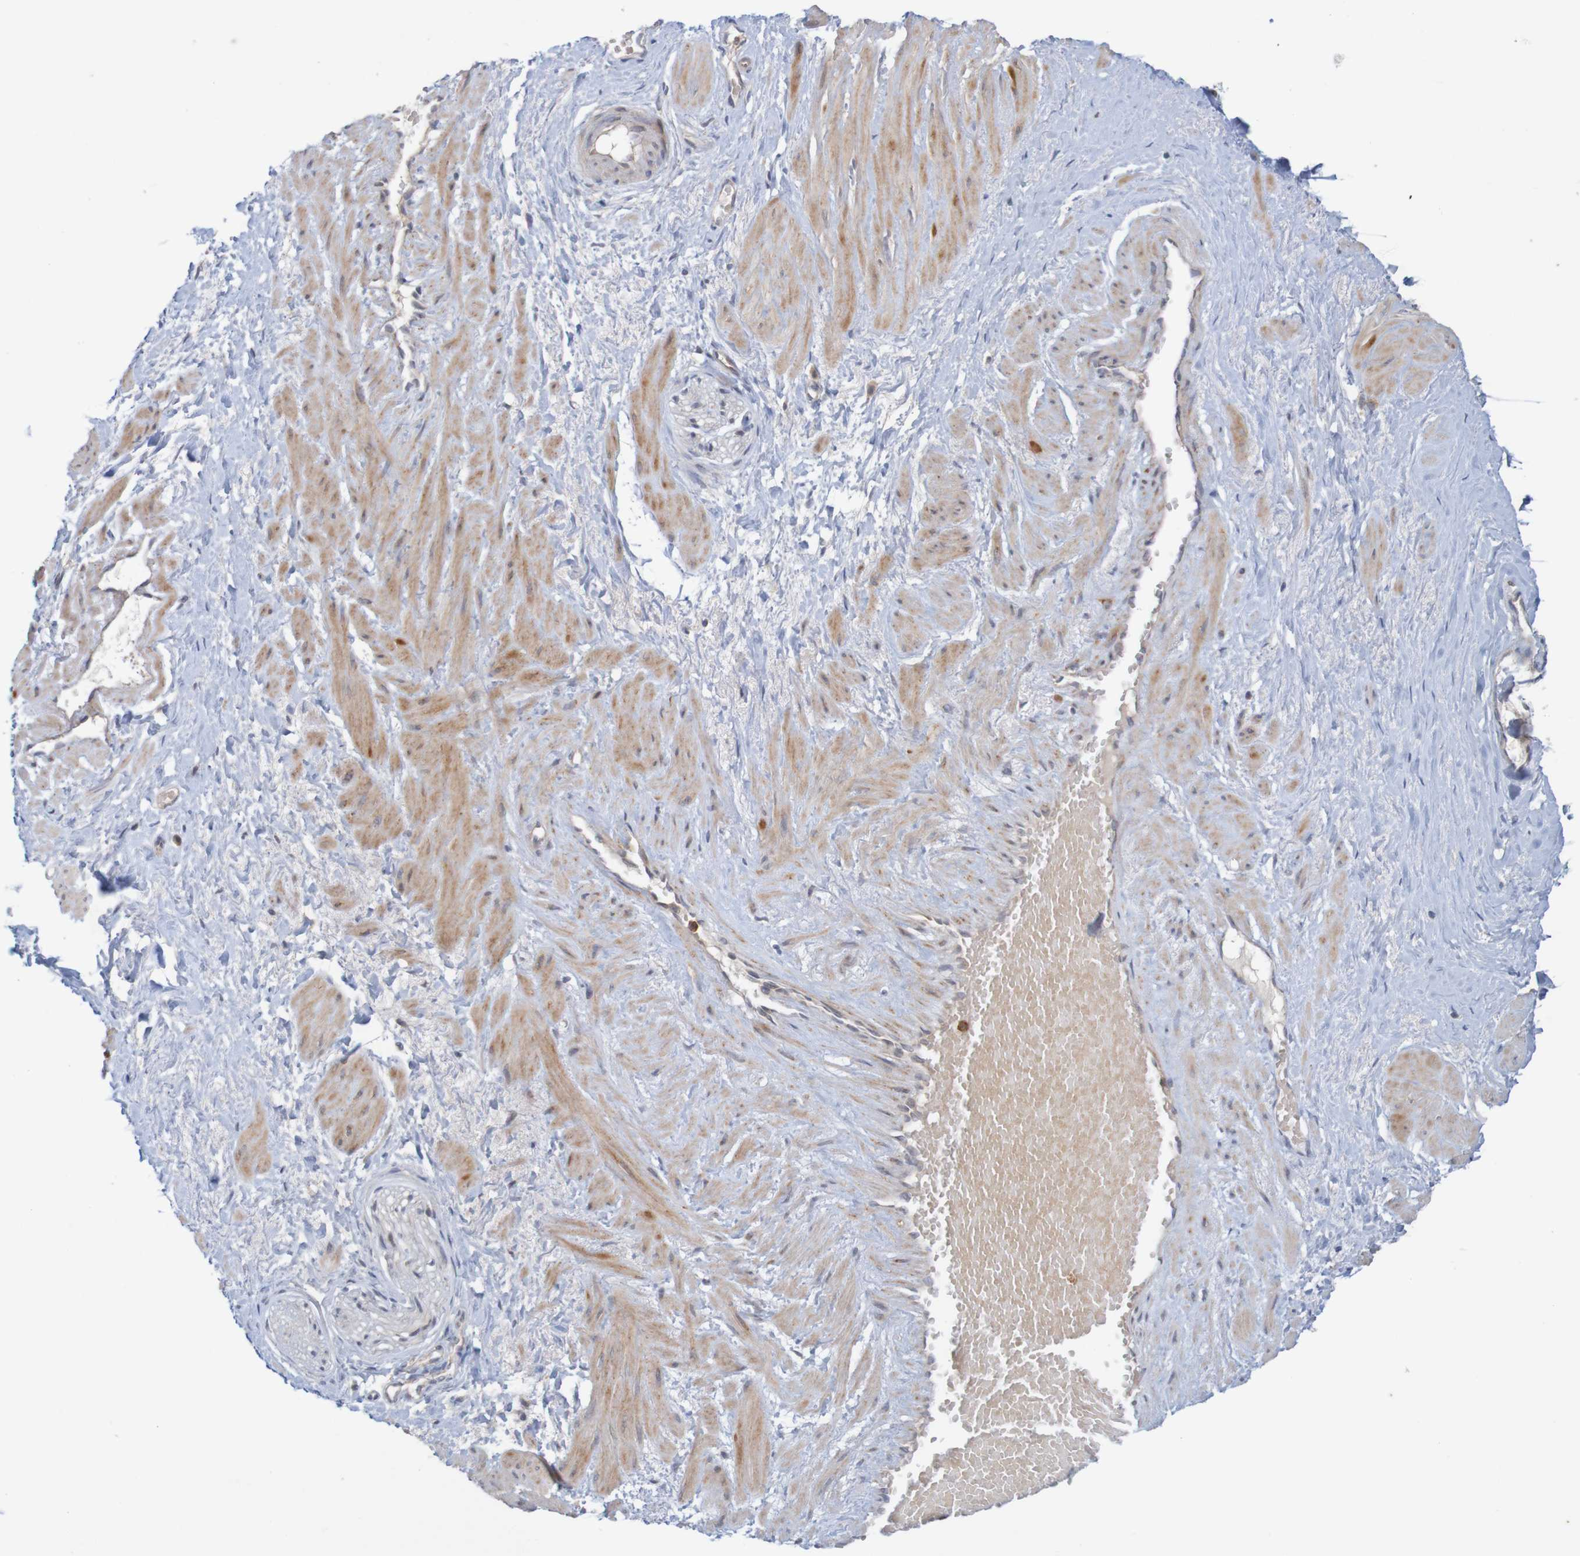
{"staining": {"intensity": "negative", "quantity": "none", "location": "none"}, "tissue": "adipose tissue", "cell_type": "Adipocytes", "image_type": "normal", "snomed": [{"axis": "morphology", "description": "Normal tissue, NOS"}, {"axis": "topography", "description": "Soft tissue"}, {"axis": "topography", "description": "Vascular tissue"}], "caption": "IHC photomicrograph of unremarkable adipose tissue: human adipose tissue stained with DAB (3,3'-diaminobenzidine) displays no significant protein positivity in adipocytes.", "gene": "NAV2", "patient": {"sex": "female", "age": 35}}